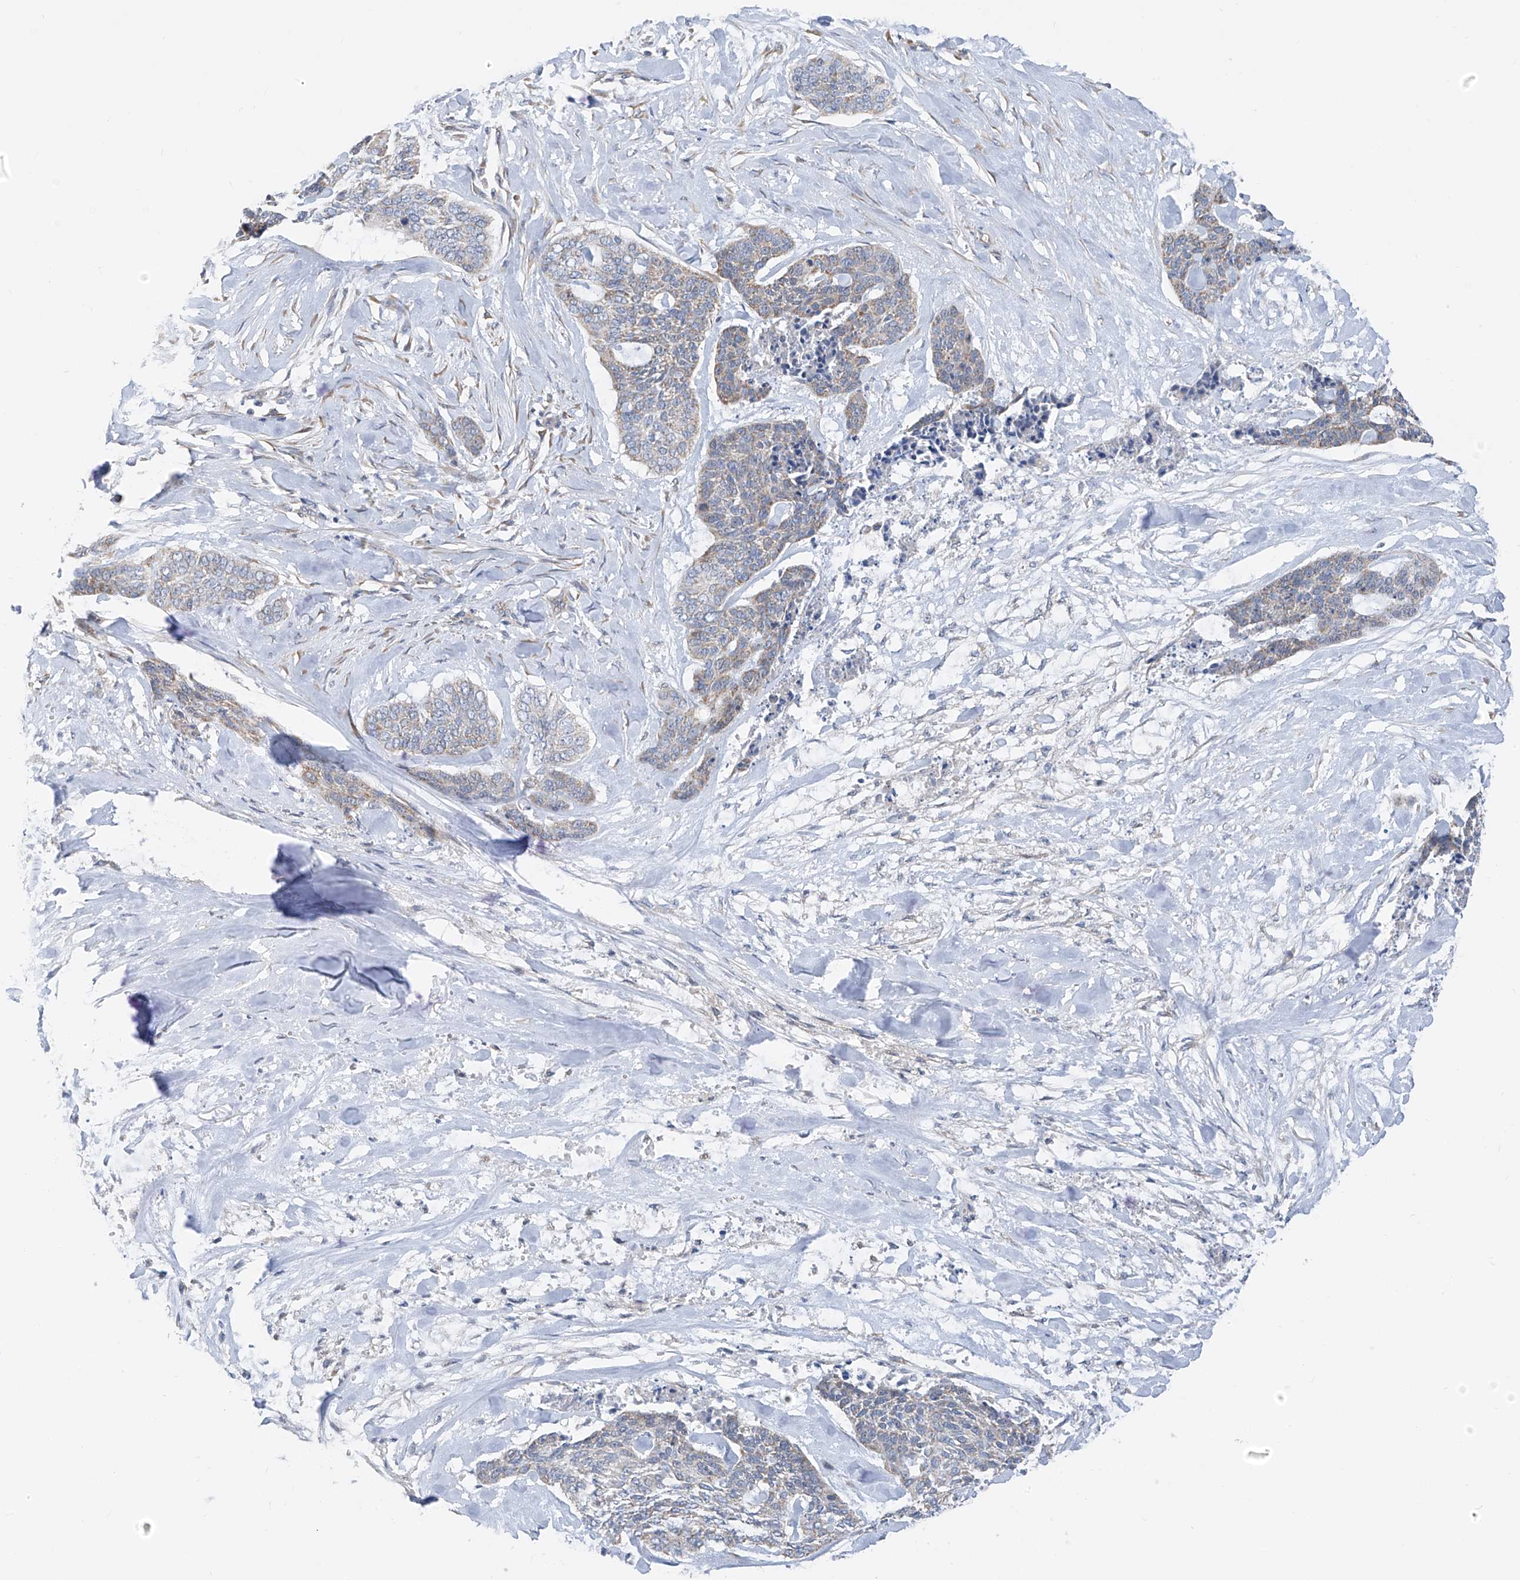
{"staining": {"intensity": "weak", "quantity": "25%-75%", "location": "cytoplasmic/membranous"}, "tissue": "skin cancer", "cell_type": "Tumor cells", "image_type": "cancer", "snomed": [{"axis": "morphology", "description": "Basal cell carcinoma"}, {"axis": "topography", "description": "Skin"}], "caption": "A histopathology image of skin cancer (basal cell carcinoma) stained for a protein exhibits weak cytoplasmic/membranous brown staining in tumor cells.", "gene": "EOMES", "patient": {"sex": "female", "age": 64}}